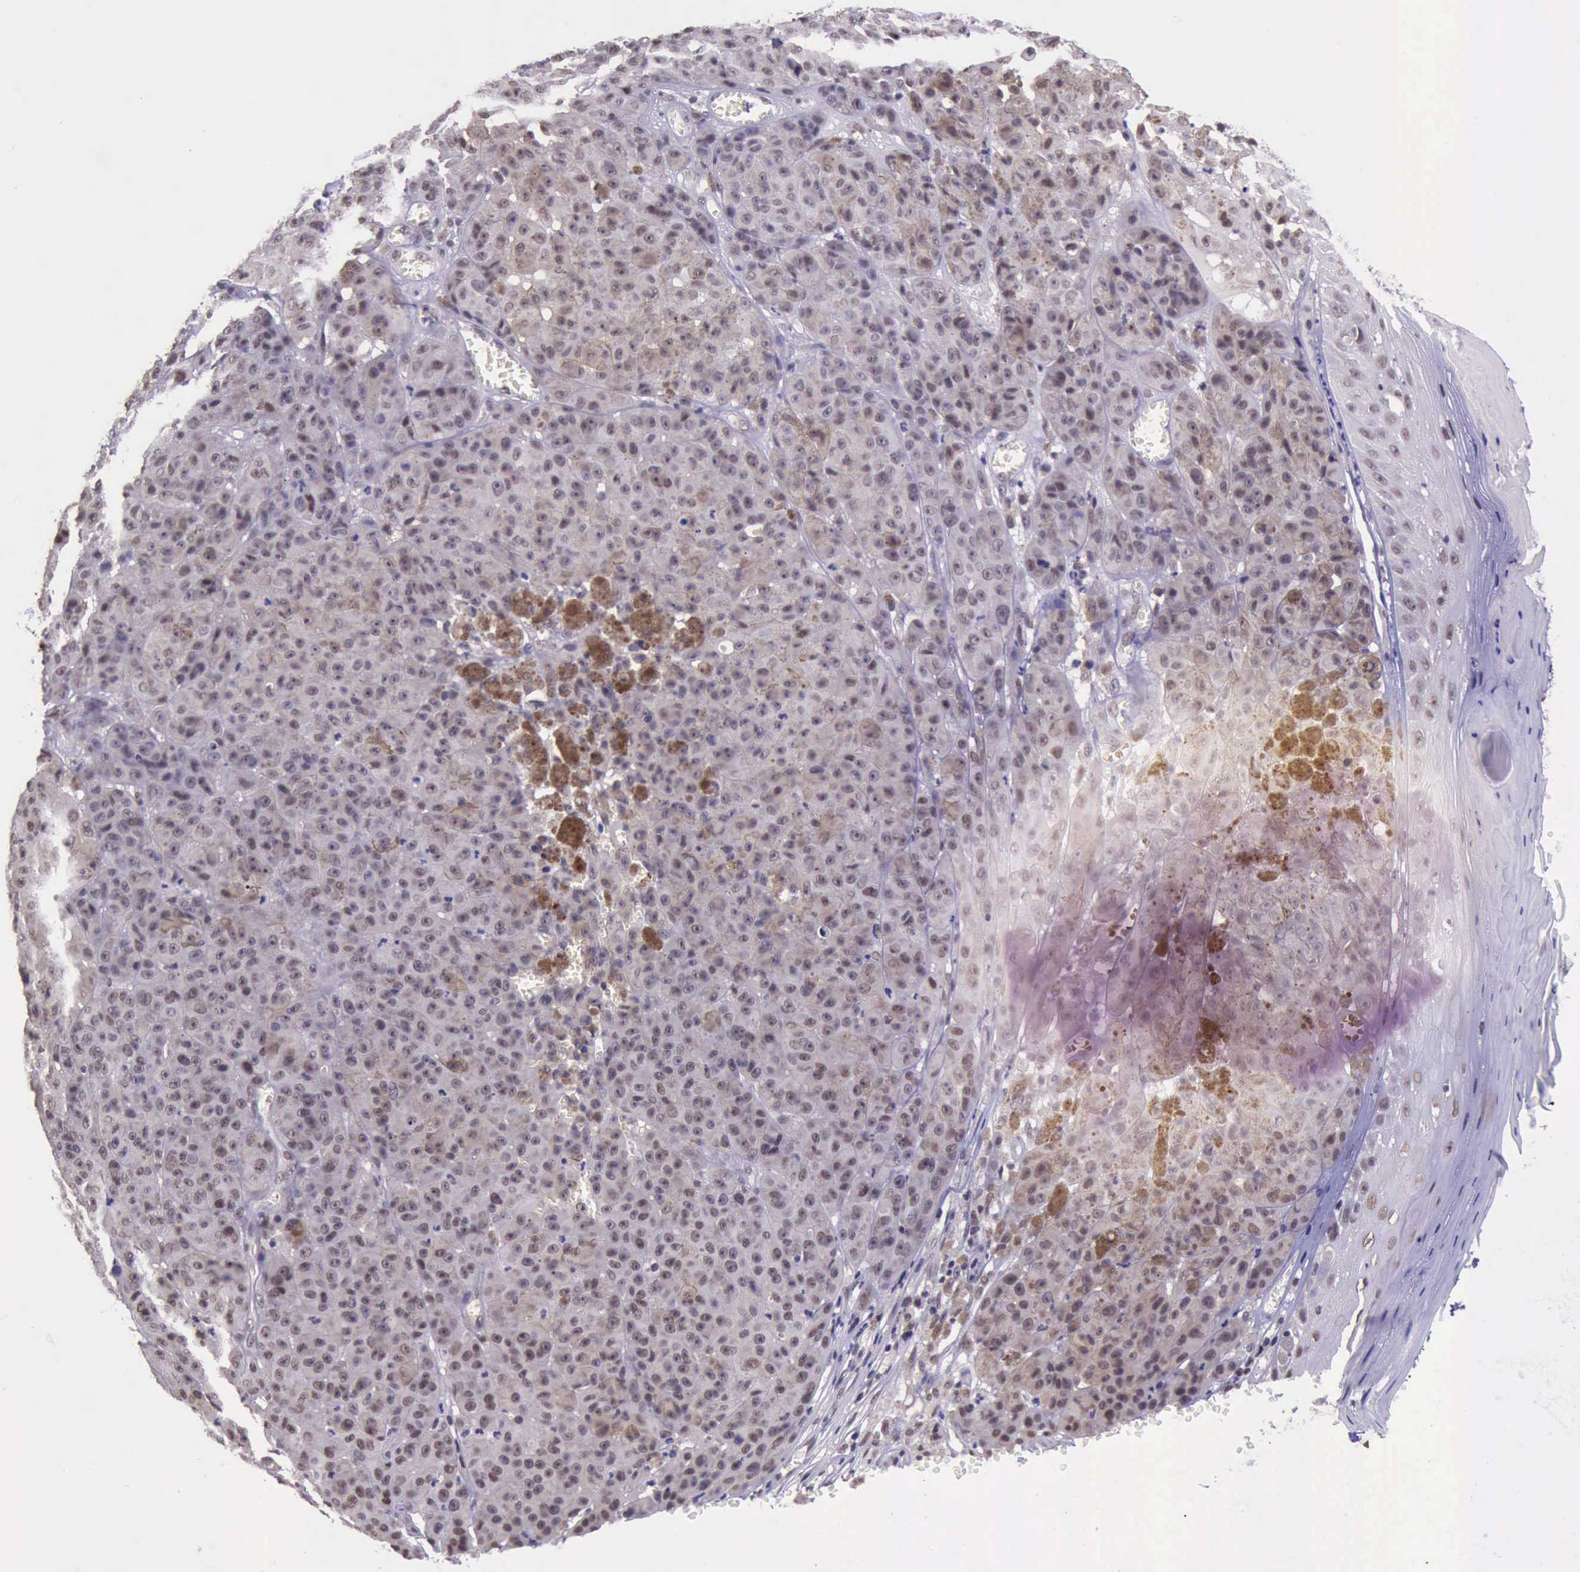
{"staining": {"intensity": "weak", "quantity": ">75%", "location": "nuclear"}, "tissue": "melanoma", "cell_type": "Tumor cells", "image_type": "cancer", "snomed": [{"axis": "morphology", "description": "Malignant melanoma, NOS"}, {"axis": "topography", "description": "Skin"}], "caption": "Weak nuclear positivity is seen in about >75% of tumor cells in melanoma.", "gene": "PRPF39", "patient": {"sex": "male", "age": 64}}